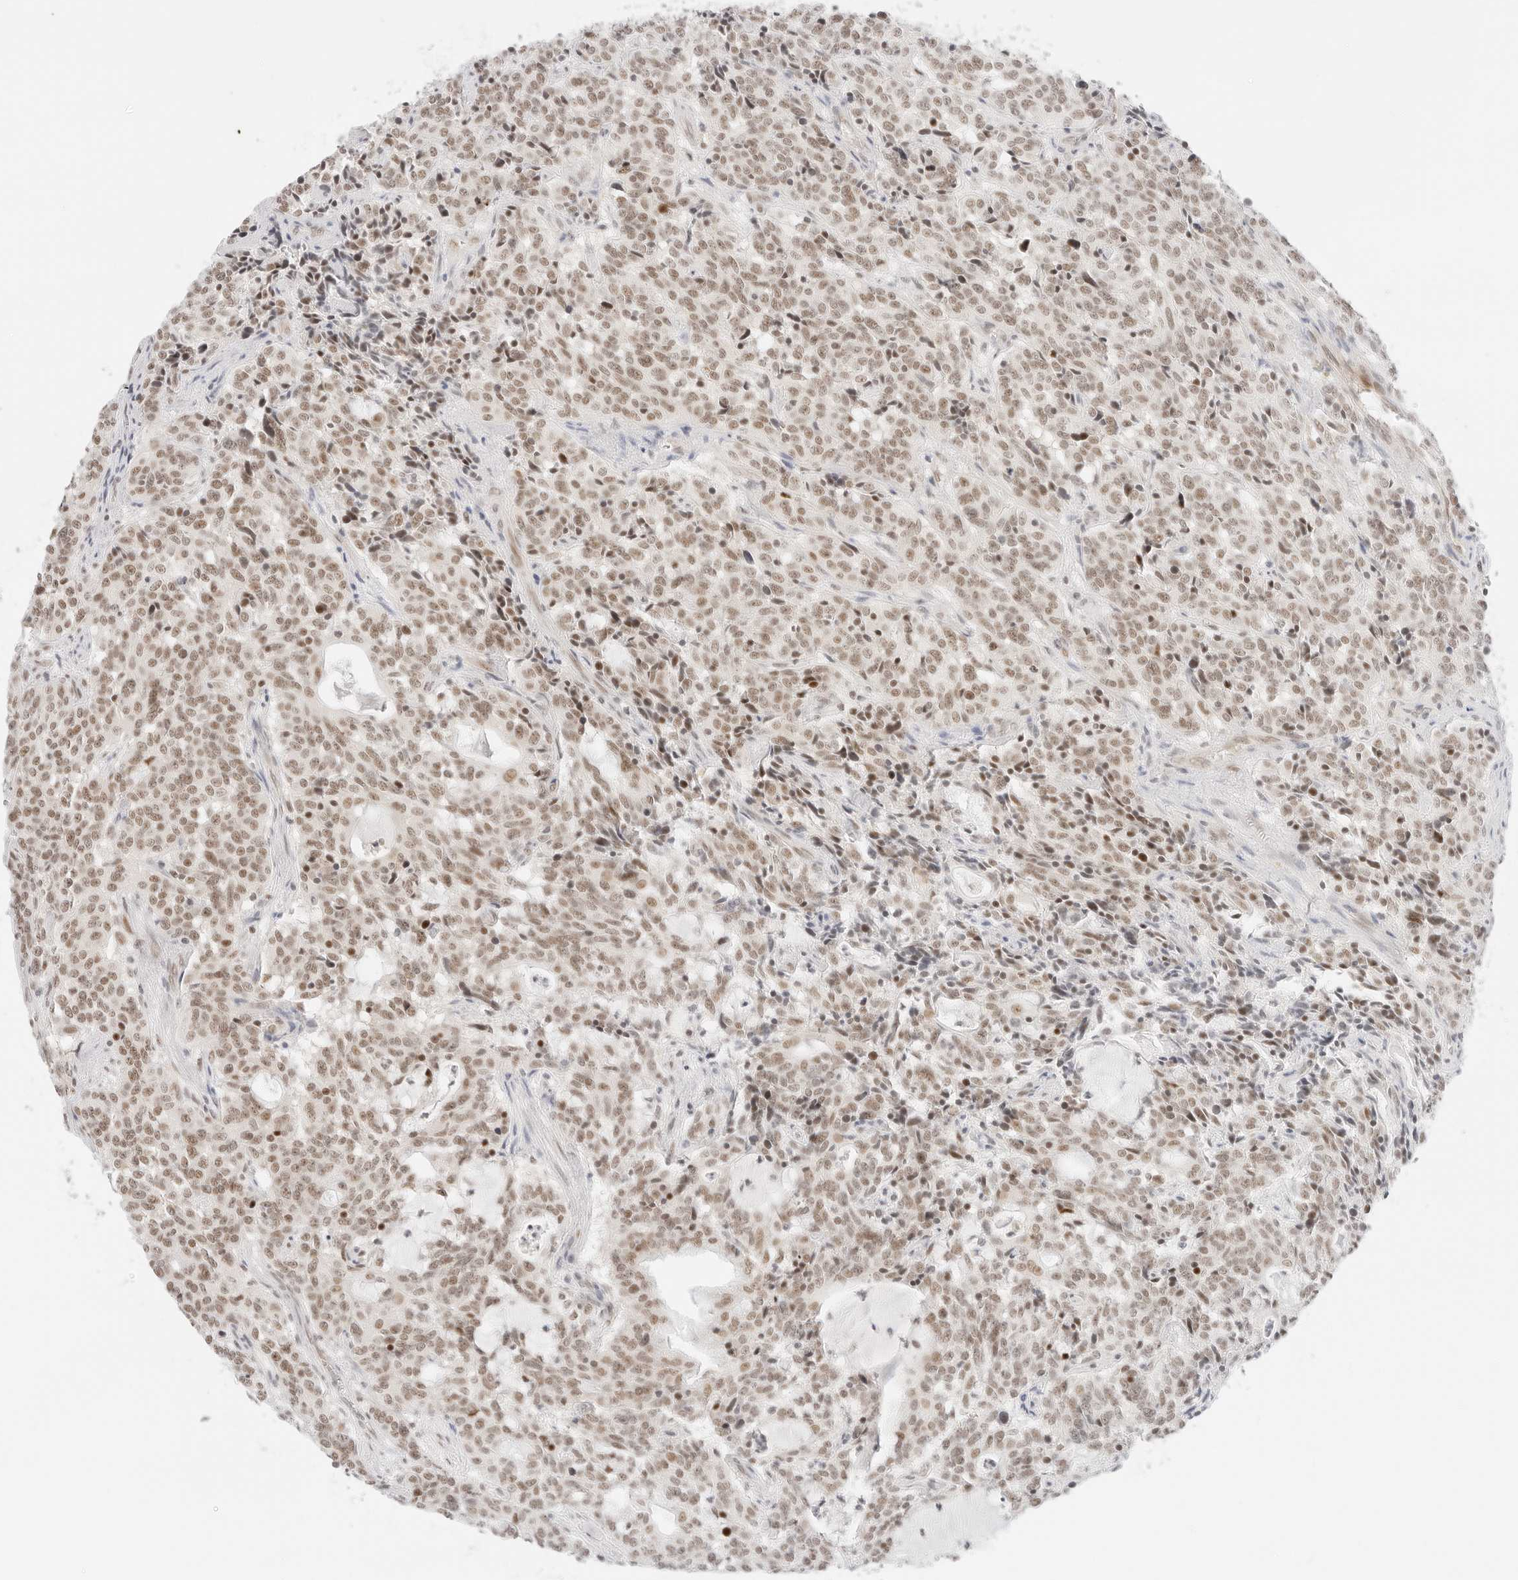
{"staining": {"intensity": "weak", "quantity": ">75%", "location": "nuclear"}, "tissue": "carcinoid", "cell_type": "Tumor cells", "image_type": "cancer", "snomed": [{"axis": "morphology", "description": "Carcinoid, malignant, NOS"}, {"axis": "topography", "description": "Lung"}], "caption": "Protein staining by immunohistochemistry (IHC) reveals weak nuclear expression in about >75% of tumor cells in malignant carcinoid. (DAB = brown stain, brightfield microscopy at high magnification).", "gene": "ITGA6", "patient": {"sex": "female", "age": 46}}